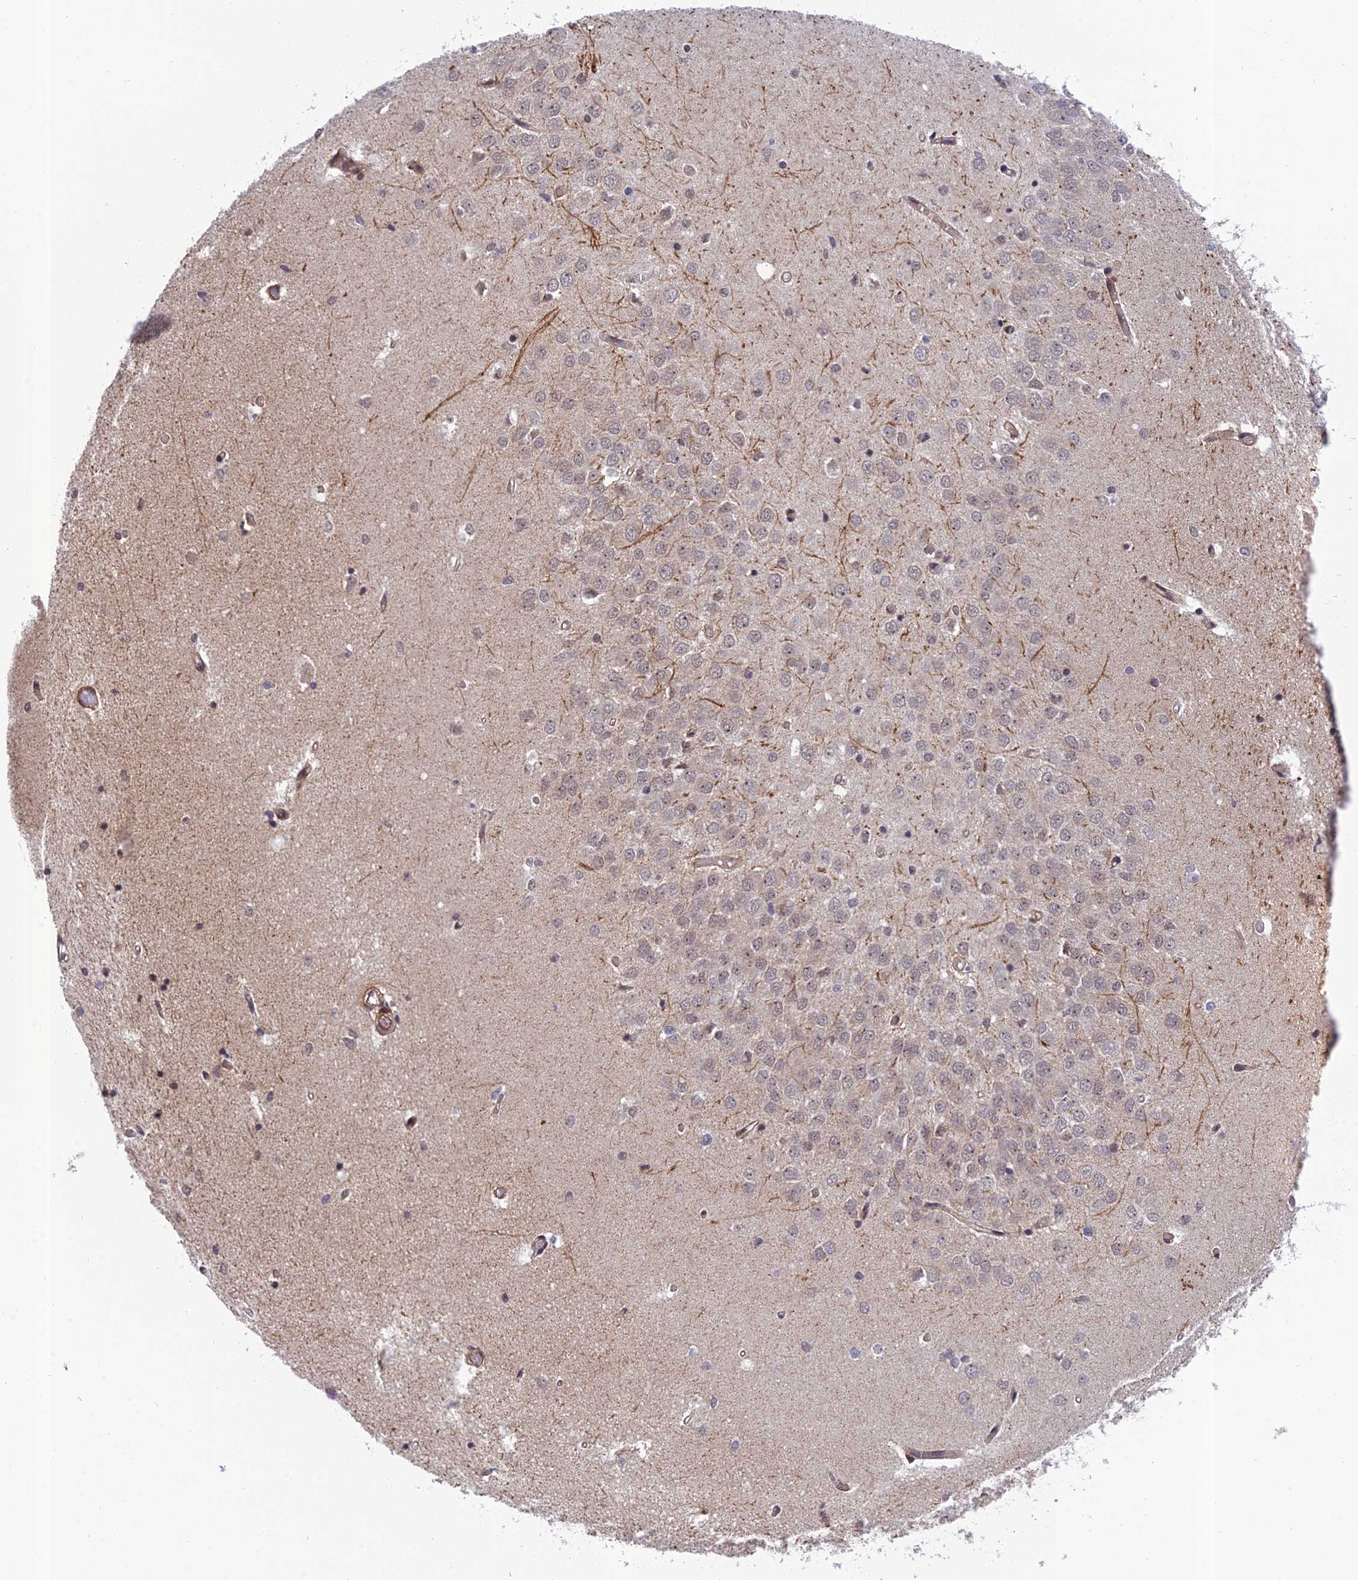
{"staining": {"intensity": "moderate", "quantity": "<25%", "location": "nuclear"}, "tissue": "hippocampus", "cell_type": "Glial cells", "image_type": "normal", "snomed": [{"axis": "morphology", "description": "Normal tissue, NOS"}, {"axis": "topography", "description": "Hippocampus"}], "caption": "Glial cells exhibit low levels of moderate nuclear positivity in approximately <25% of cells in normal human hippocampus.", "gene": "REXO1", "patient": {"sex": "male", "age": 45}}